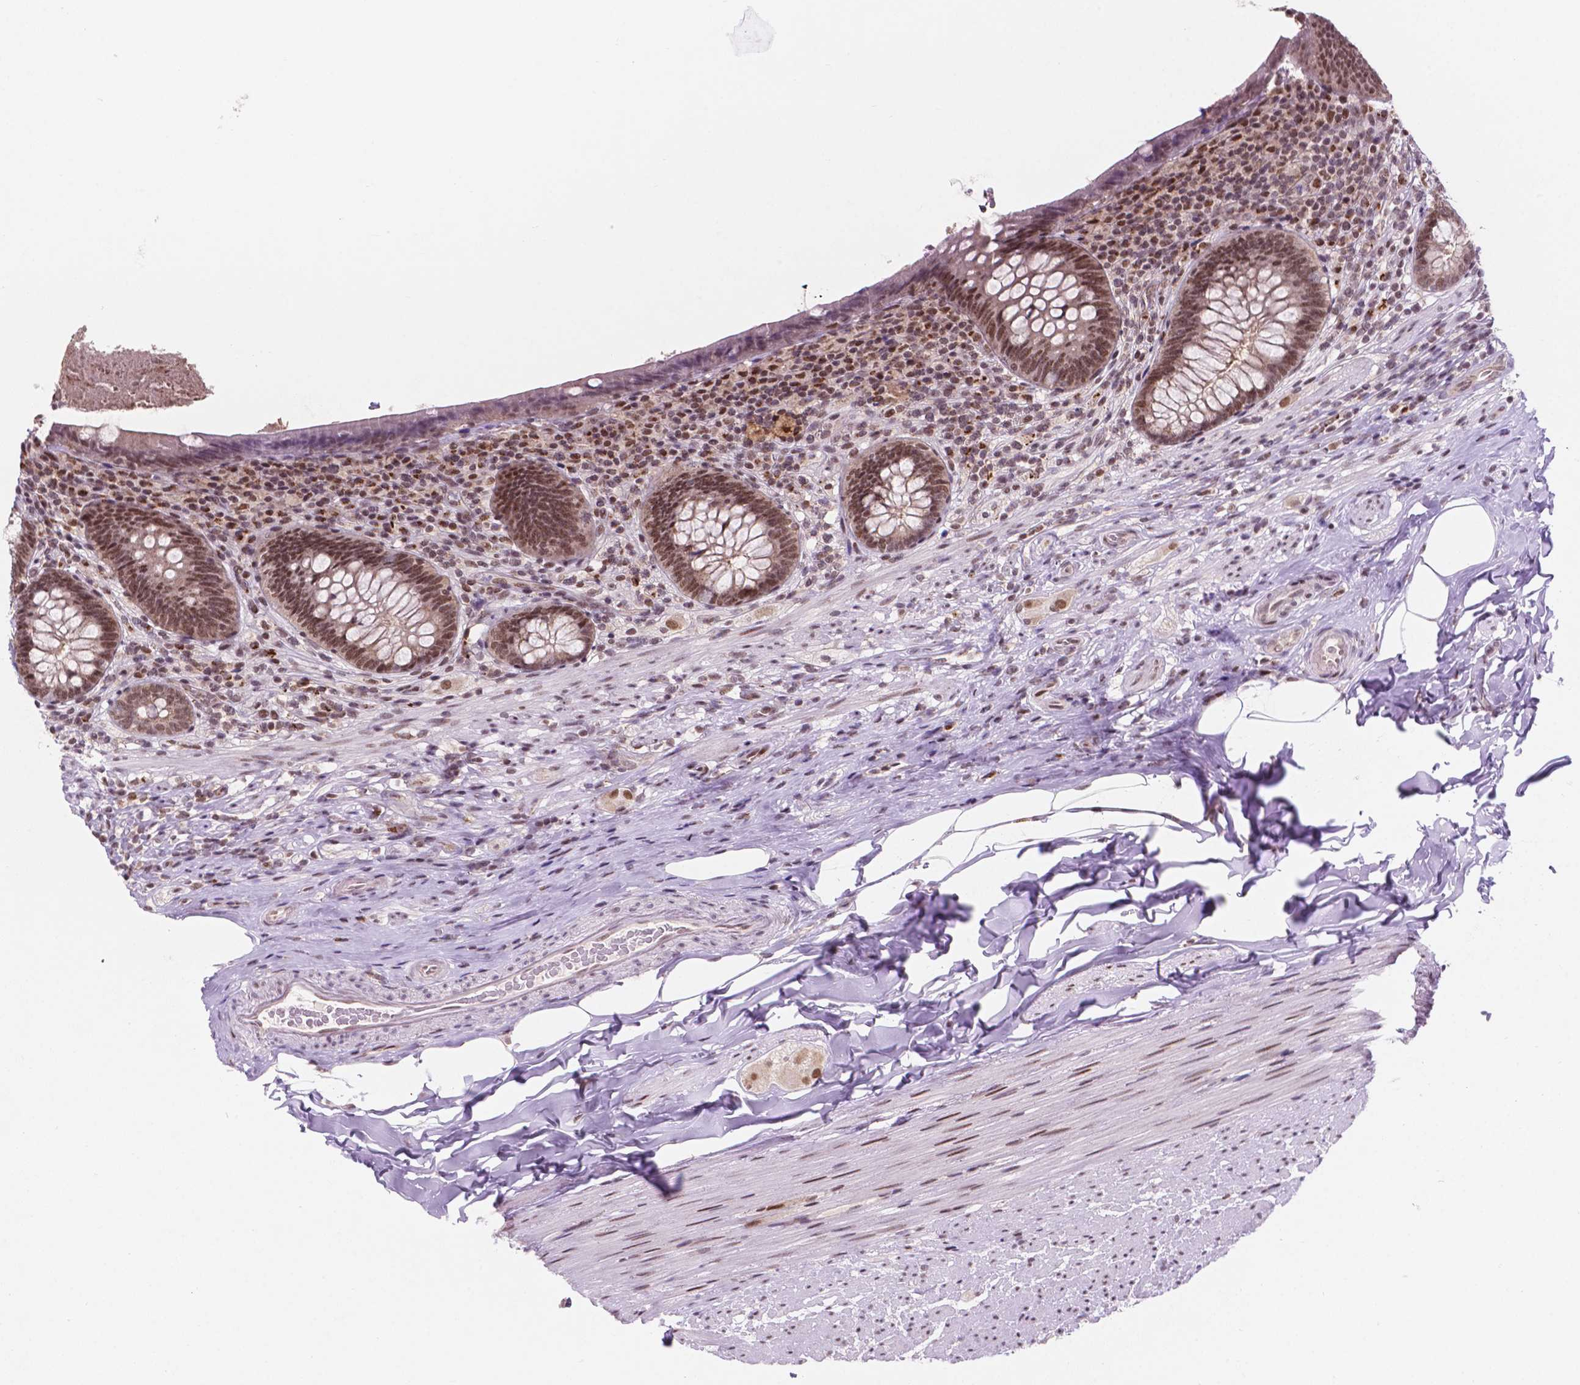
{"staining": {"intensity": "moderate", "quantity": ">75%", "location": "nuclear"}, "tissue": "appendix", "cell_type": "Glandular cells", "image_type": "normal", "snomed": [{"axis": "morphology", "description": "Normal tissue, NOS"}, {"axis": "topography", "description": "Appendix"}], "caption": "A micrograph showing moderate nuclear positivity in approximately >75% of glandular cells in benign appendix, as visualized by brown immunohistochemical staining.", "gene": "PER2", "patient": {"sex": "male", "age": 47}}